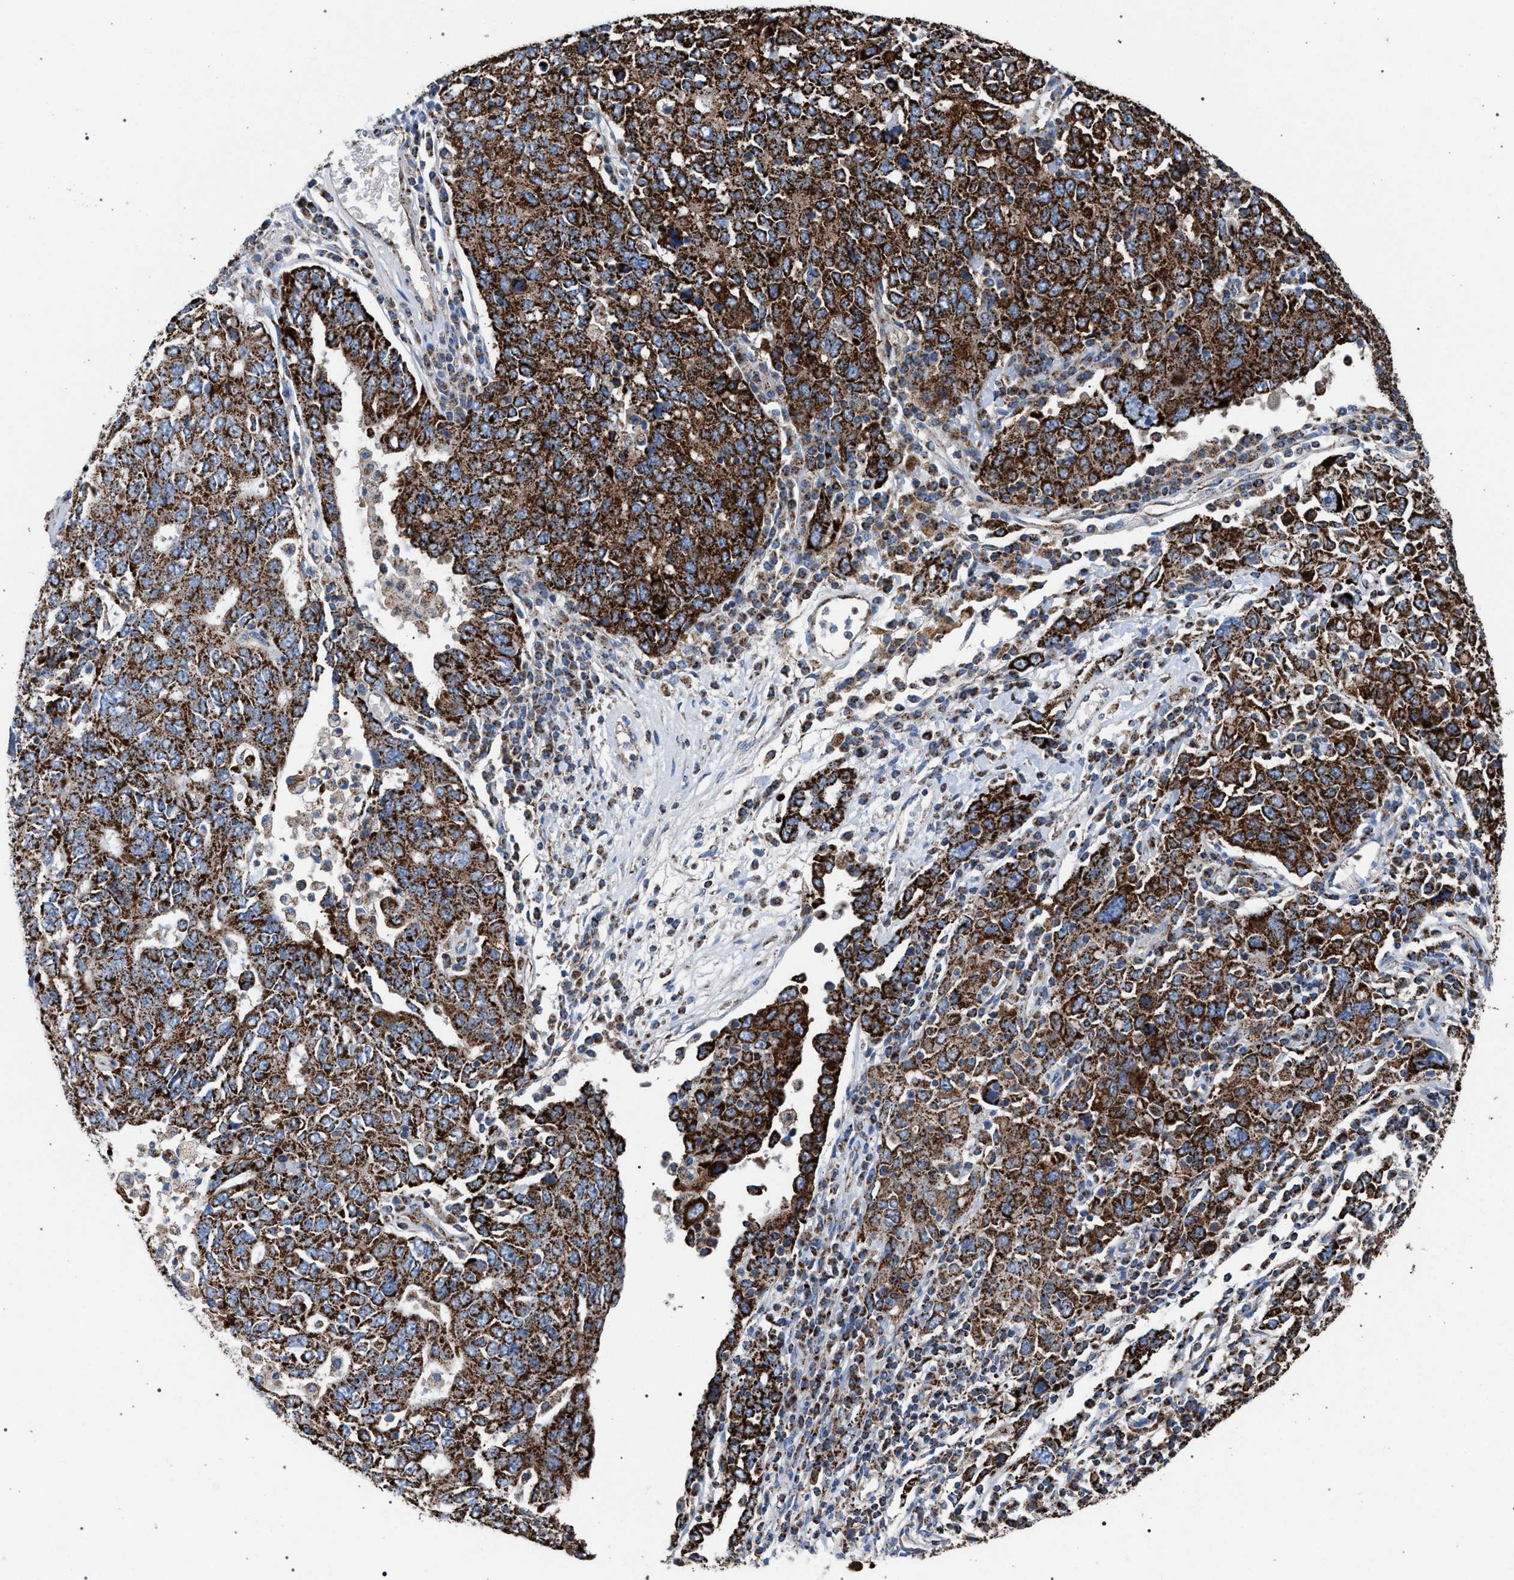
{"staining": {"intensity": "strong", "quantity": ">75%", "location": "cytoplasmic/membranous"}, "tissue": "ovarian cancer", "cell_type": "Tumor cells", "image_type": "cancer", "snomed": [{"axis": "morphology", "description": "Carcinoma, endometroid"}, {"axis": "topography", "description": "Ovary"}], "caption": "A micrograph showing strong cytoplasmic/membranous expression in about >75% of tumor cells in ovarian cancer (endometroid carcinoma), as visualized by brown immunohistochemical staining.", "gene": "VPS13A", "patient": {"sex": "female", "age": 62}}